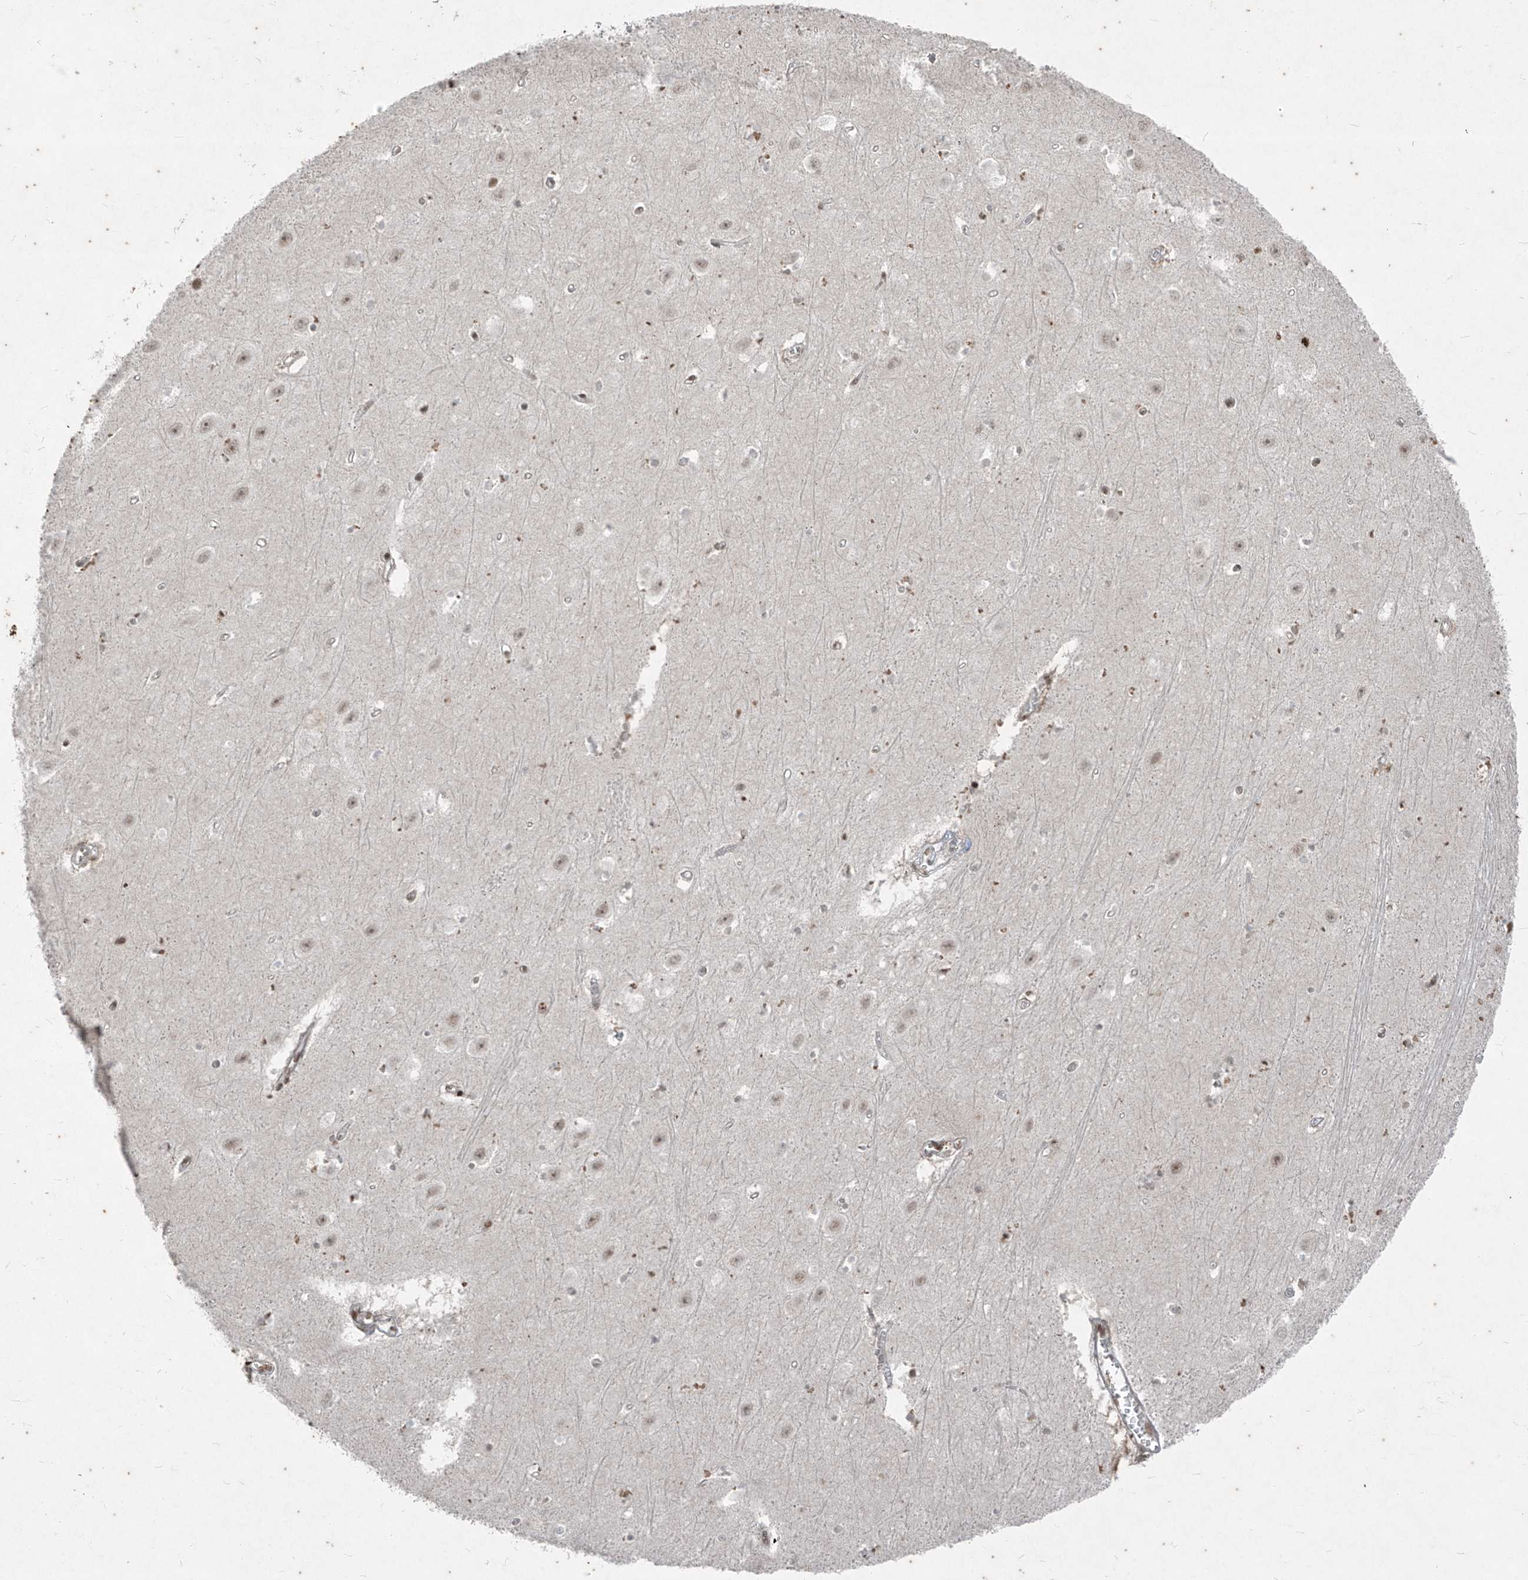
{"staining": {"intensity": "moderate", "quantity": "<25%", "location": "nuclear"}, "tissue": "hippocampus", "cell_type": "Glial cells", "image_type": "normal", "snomed": [{"axis": "morphology", "description": "Normal tissue, NOS"}, {"axis": "topography", "description": "Hippocampus"}], "caption": "Protein expression analysis of unremarkable hippocampus exhibits moderate nuclear positivity in about <25% of glial cells. (Brightfield microscopy of DAB IHC at high magnification).", "gene": "ZNF354B", "patient": {"sex": "female", "age": 64}}